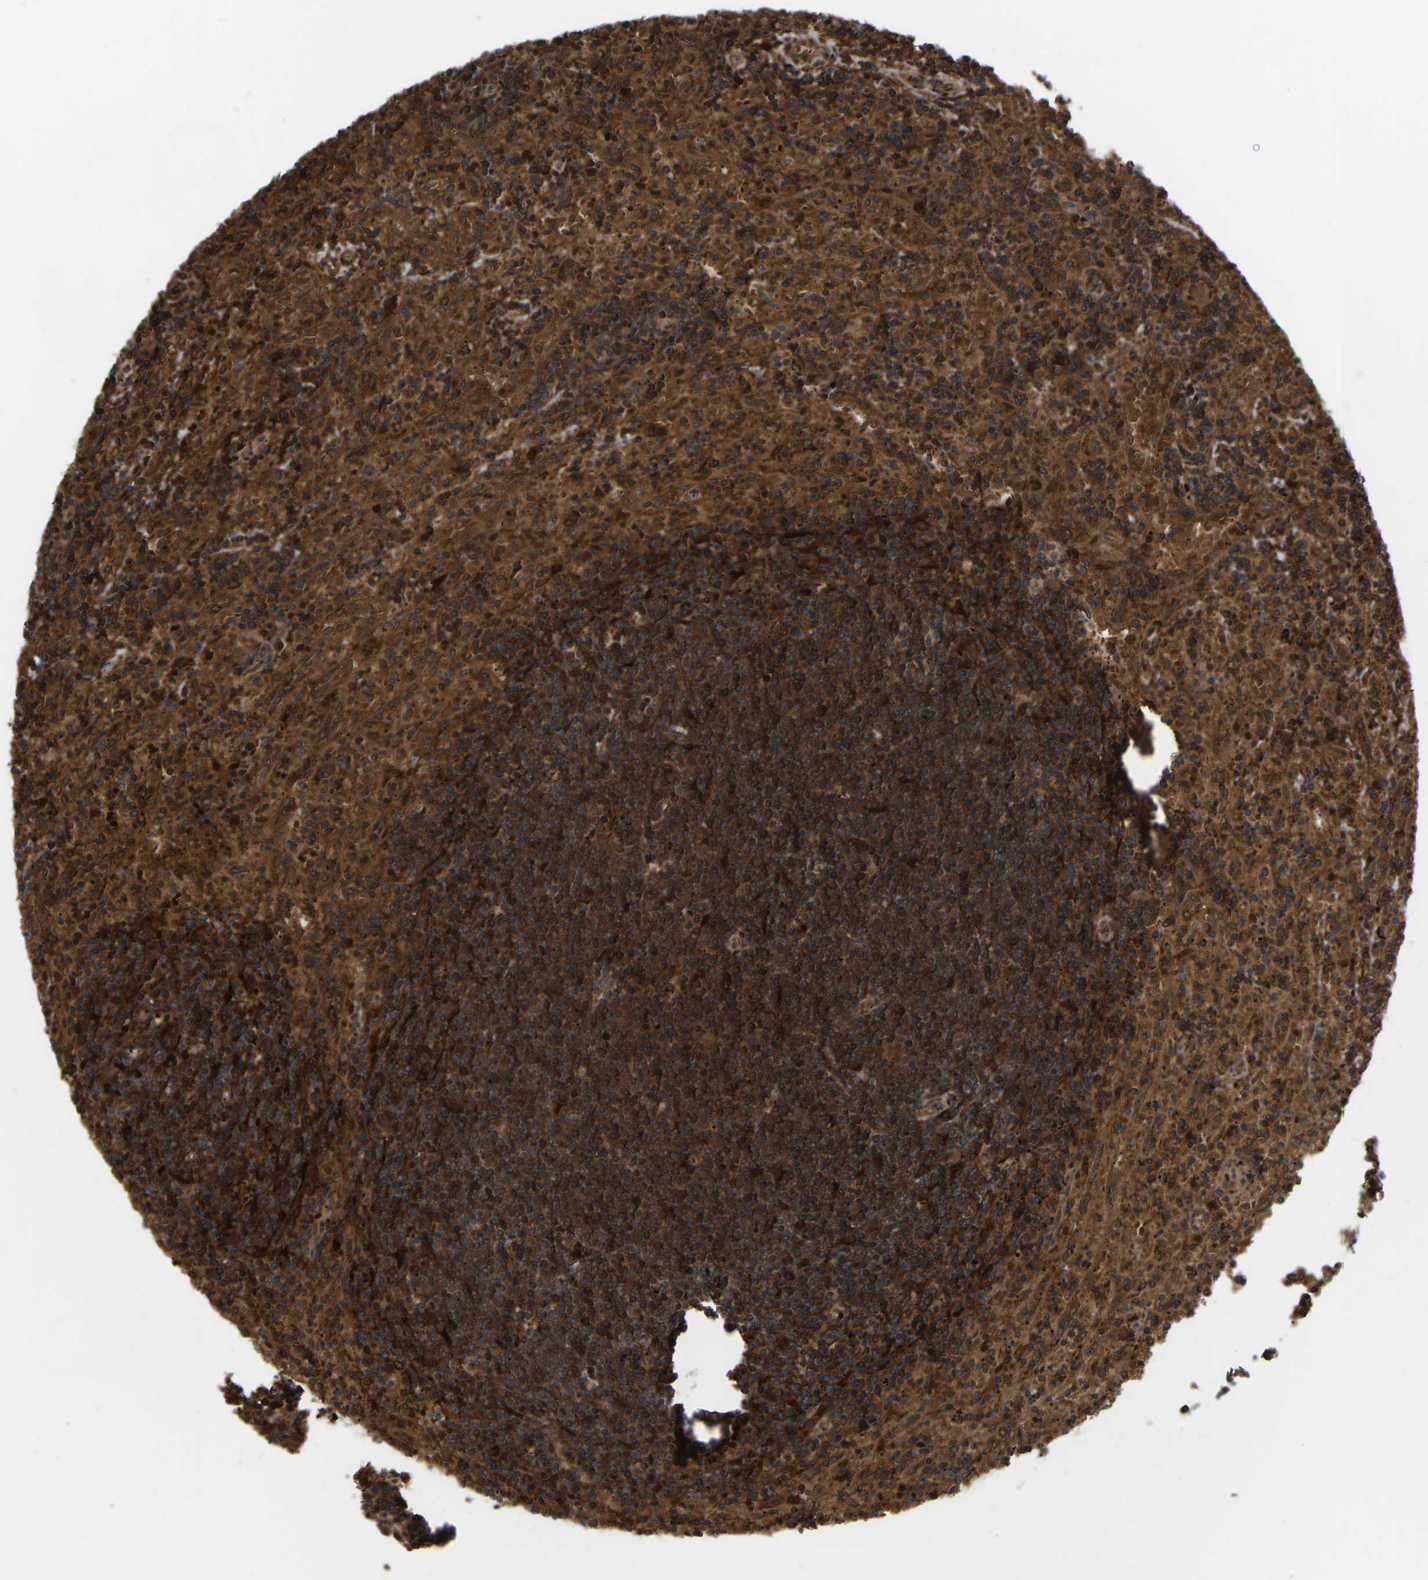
{"staining": {"intensity": "strong", "quantity": ">75%", "location": "cytoplasmic/membranous,nuclear"}, "tissue": "lymphoma", "cell_type": "Tumor cells", "image_type": "cancer", "snomed": [{"axis": "morphology", "description": "Malignant lymphoma, non-Hodgkin's type, Low grade"}, {"axis": "topography", "description": "Spleen"}], "caption": "Low-grade malignant lymphoma, non-Hodgkin's type was stained to show a protein in brown. There is high levels of strong cytoplasmic/membranous and nuclear expression in about >75% of tumor cells. The staining was performed using DAB to visualize the protein expression in brown, while the nuclei were stained in blue with hematoxylin (Magnification: 20x).", "gene": "CYP7B1", "patient": {"sex": "male", "age": 76}}